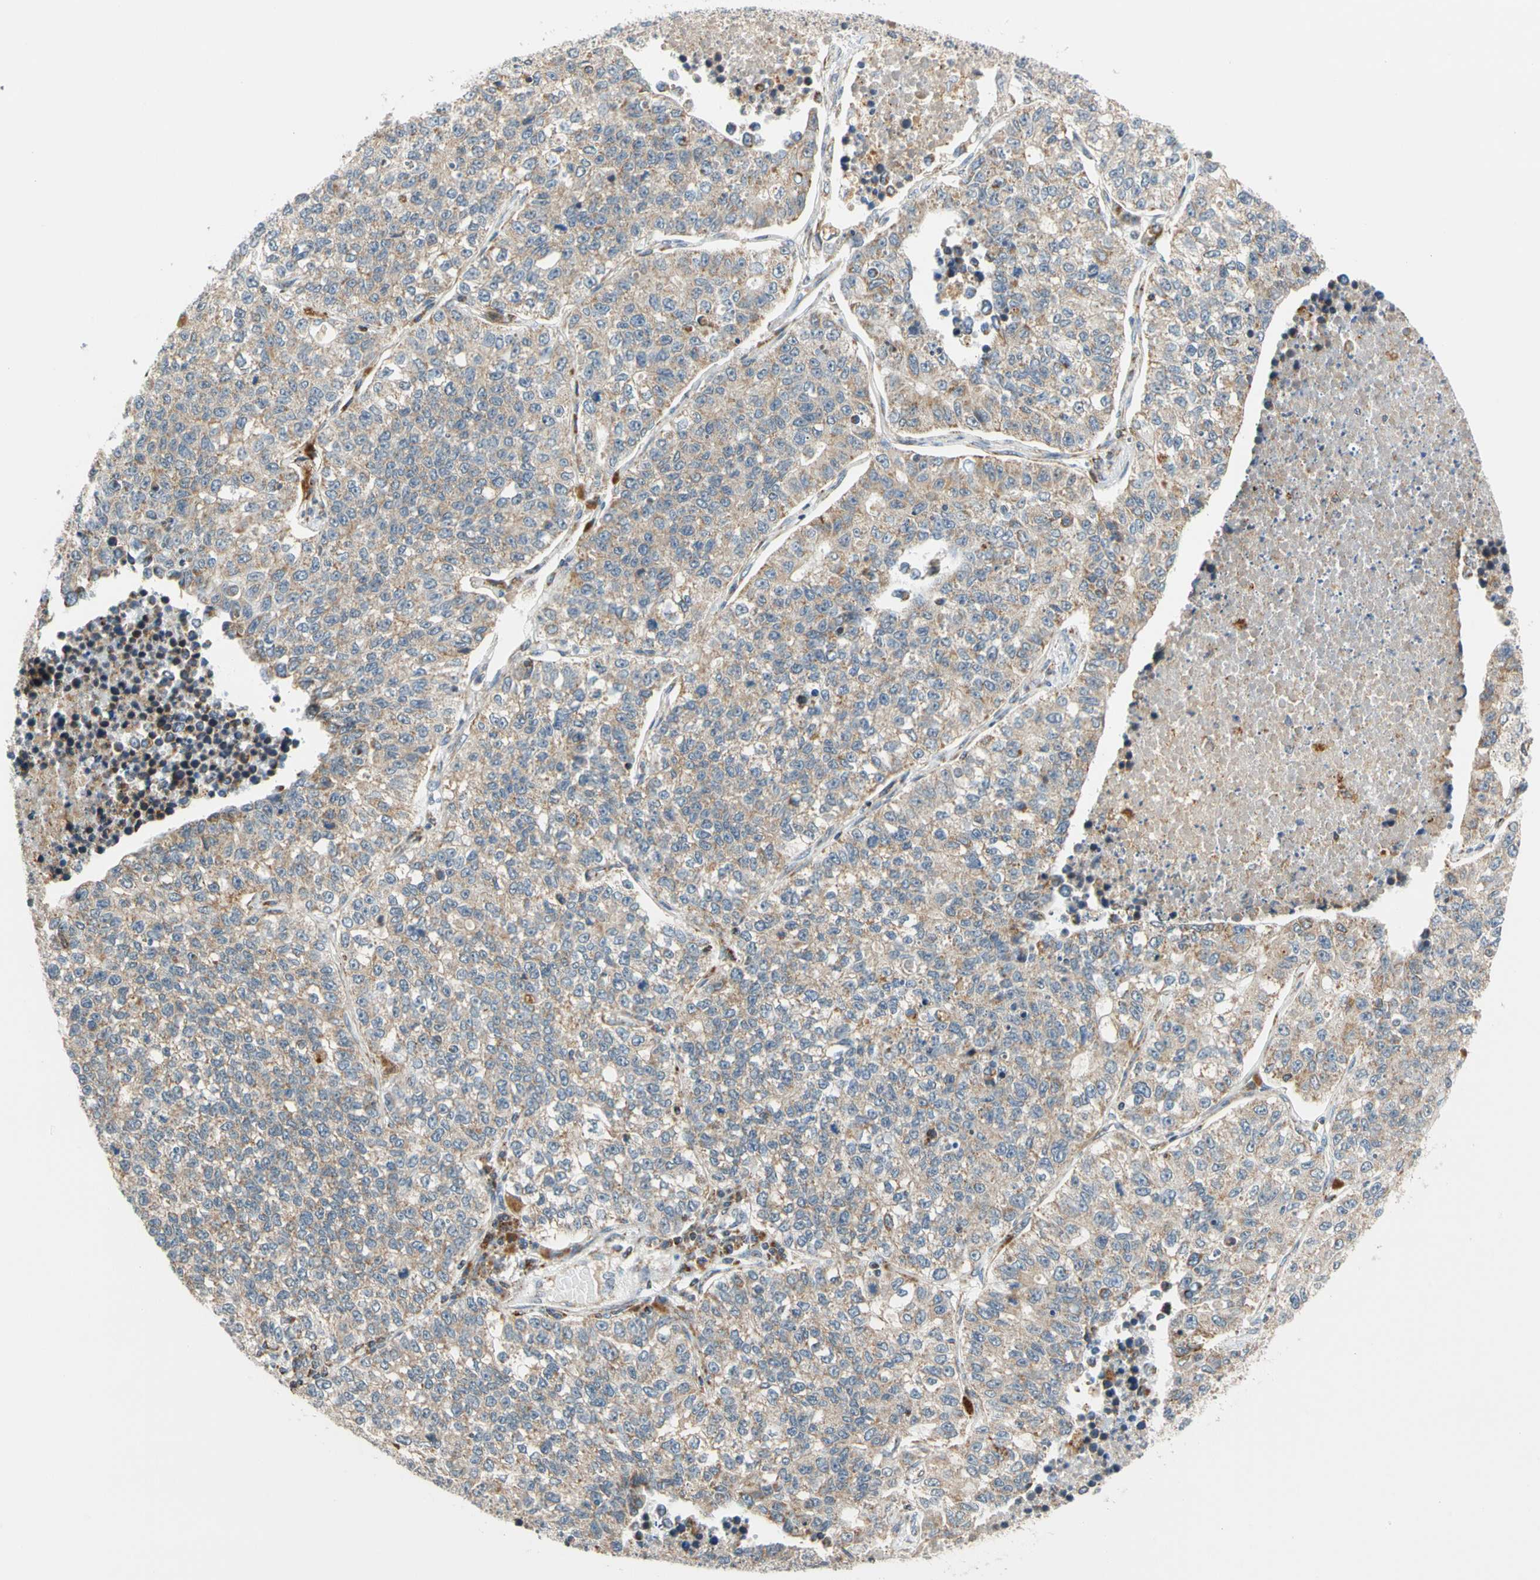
{"staining": {"intensity": "weak", "quantity": ">75%", "location": "cytoplasmic/membranous"}, "tissue": "lung cancer", "cell_type": "Tumor cells", "image_type": "cancer", "snomed": [{"axis": "morphology", "description": "Adenocarcinoma, NOS"}, {"axis": "topography", "description": "Lung"}], "caption": "Human lung cancer (adenocarcinoma) stained for a protein (brown) demonstrates weak cytoplasmic/membranous positive expression in approximately >75% of tumor cells.", "gene": "SFXN3", "patient": {"sex": "male", "age": 49}}